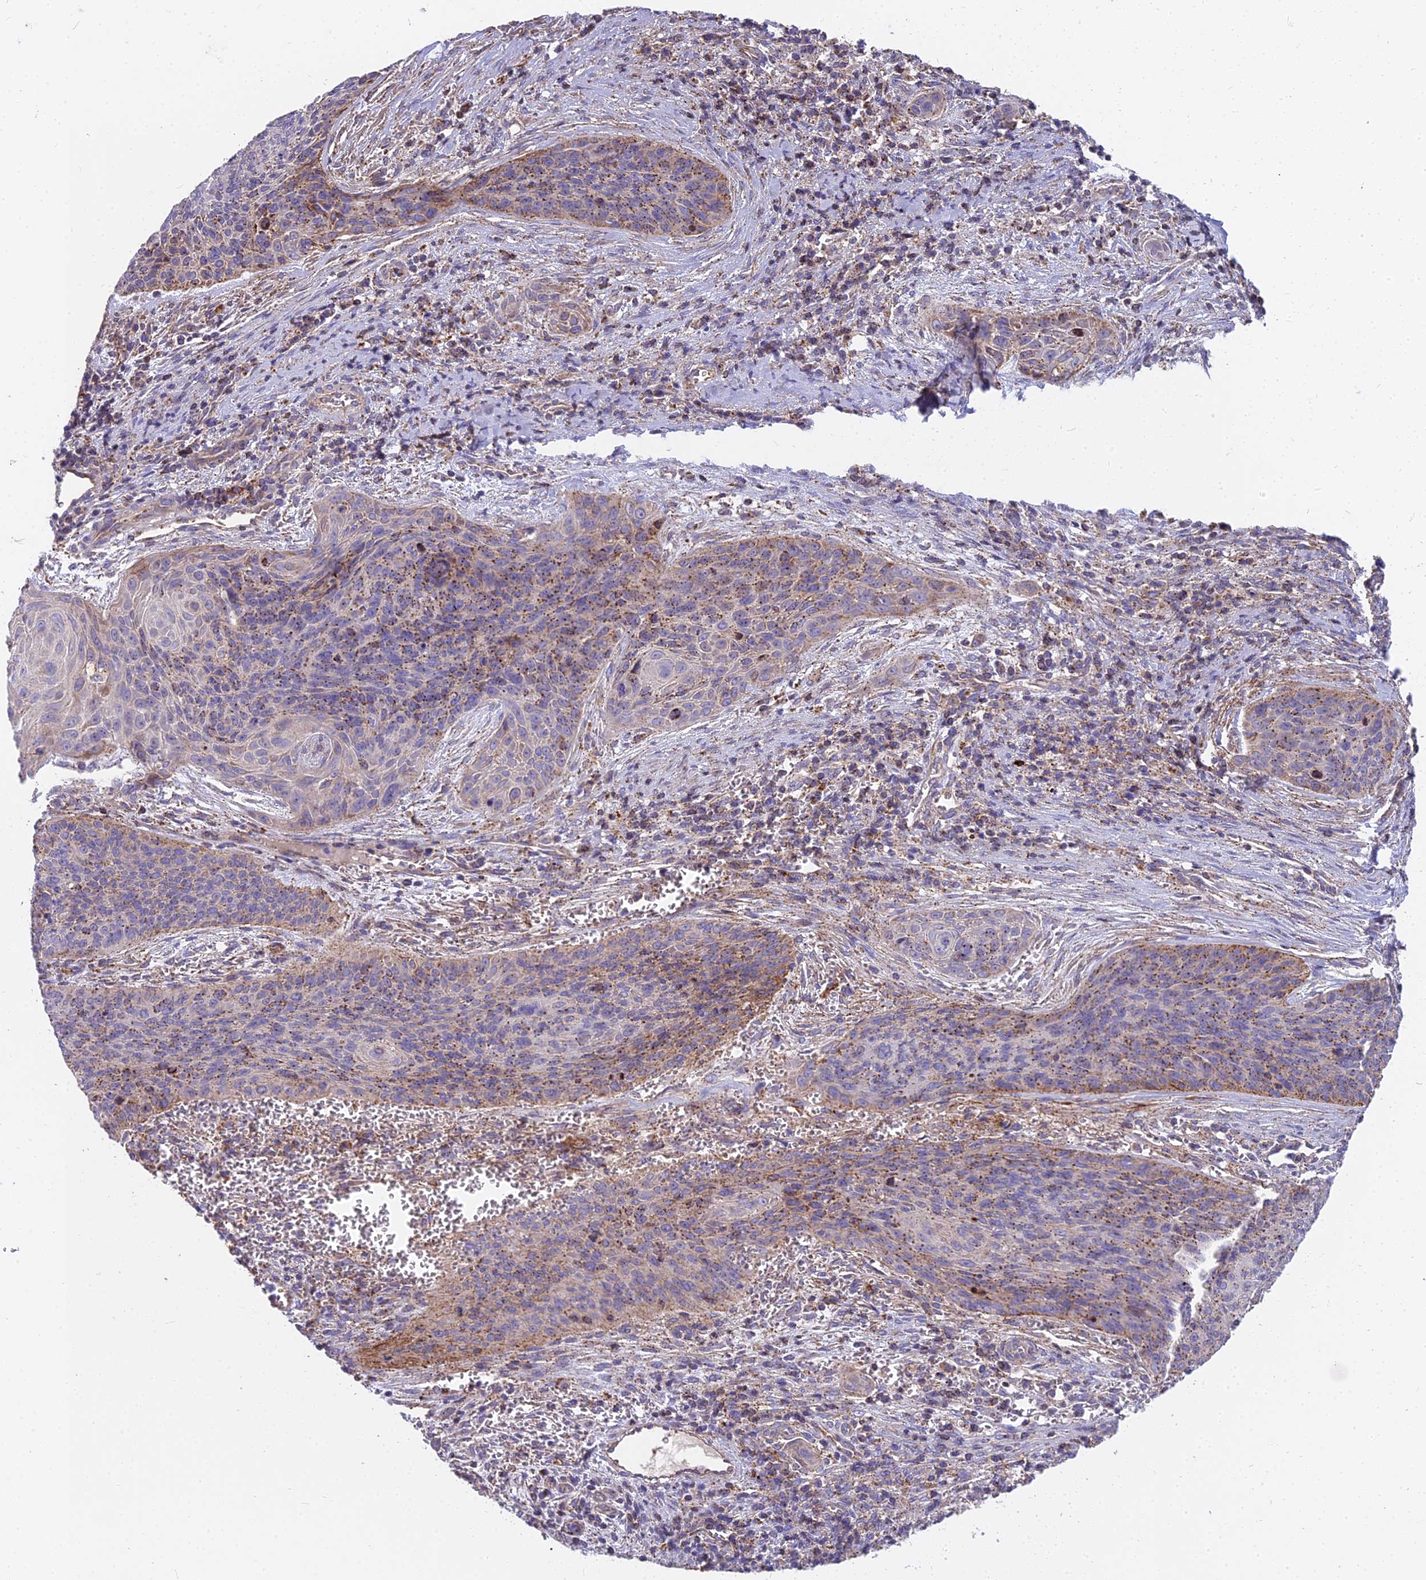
{"staining": {"intensity": "moderate", "quantity": "25%-75%", "location": "cytoplasmic/membranous"}, "tissue": "cervical cancer", "cell_type": "Tumor cells", "image_type": "cancer", "snomed": [{"axis": "morphology", "description": "Squamous cell carcinoma, NOS"}, {"axis": "topography", "description": "Cervix"}], "caption": "Cervical cancer (squamous cell carcinoma) tissue reveals moderate cytoplasmic/membranous expression in approximately 25%-75% of tumor cells", "gene": "FRMPD1", "patient": {"sex": "female", "age": 55}}